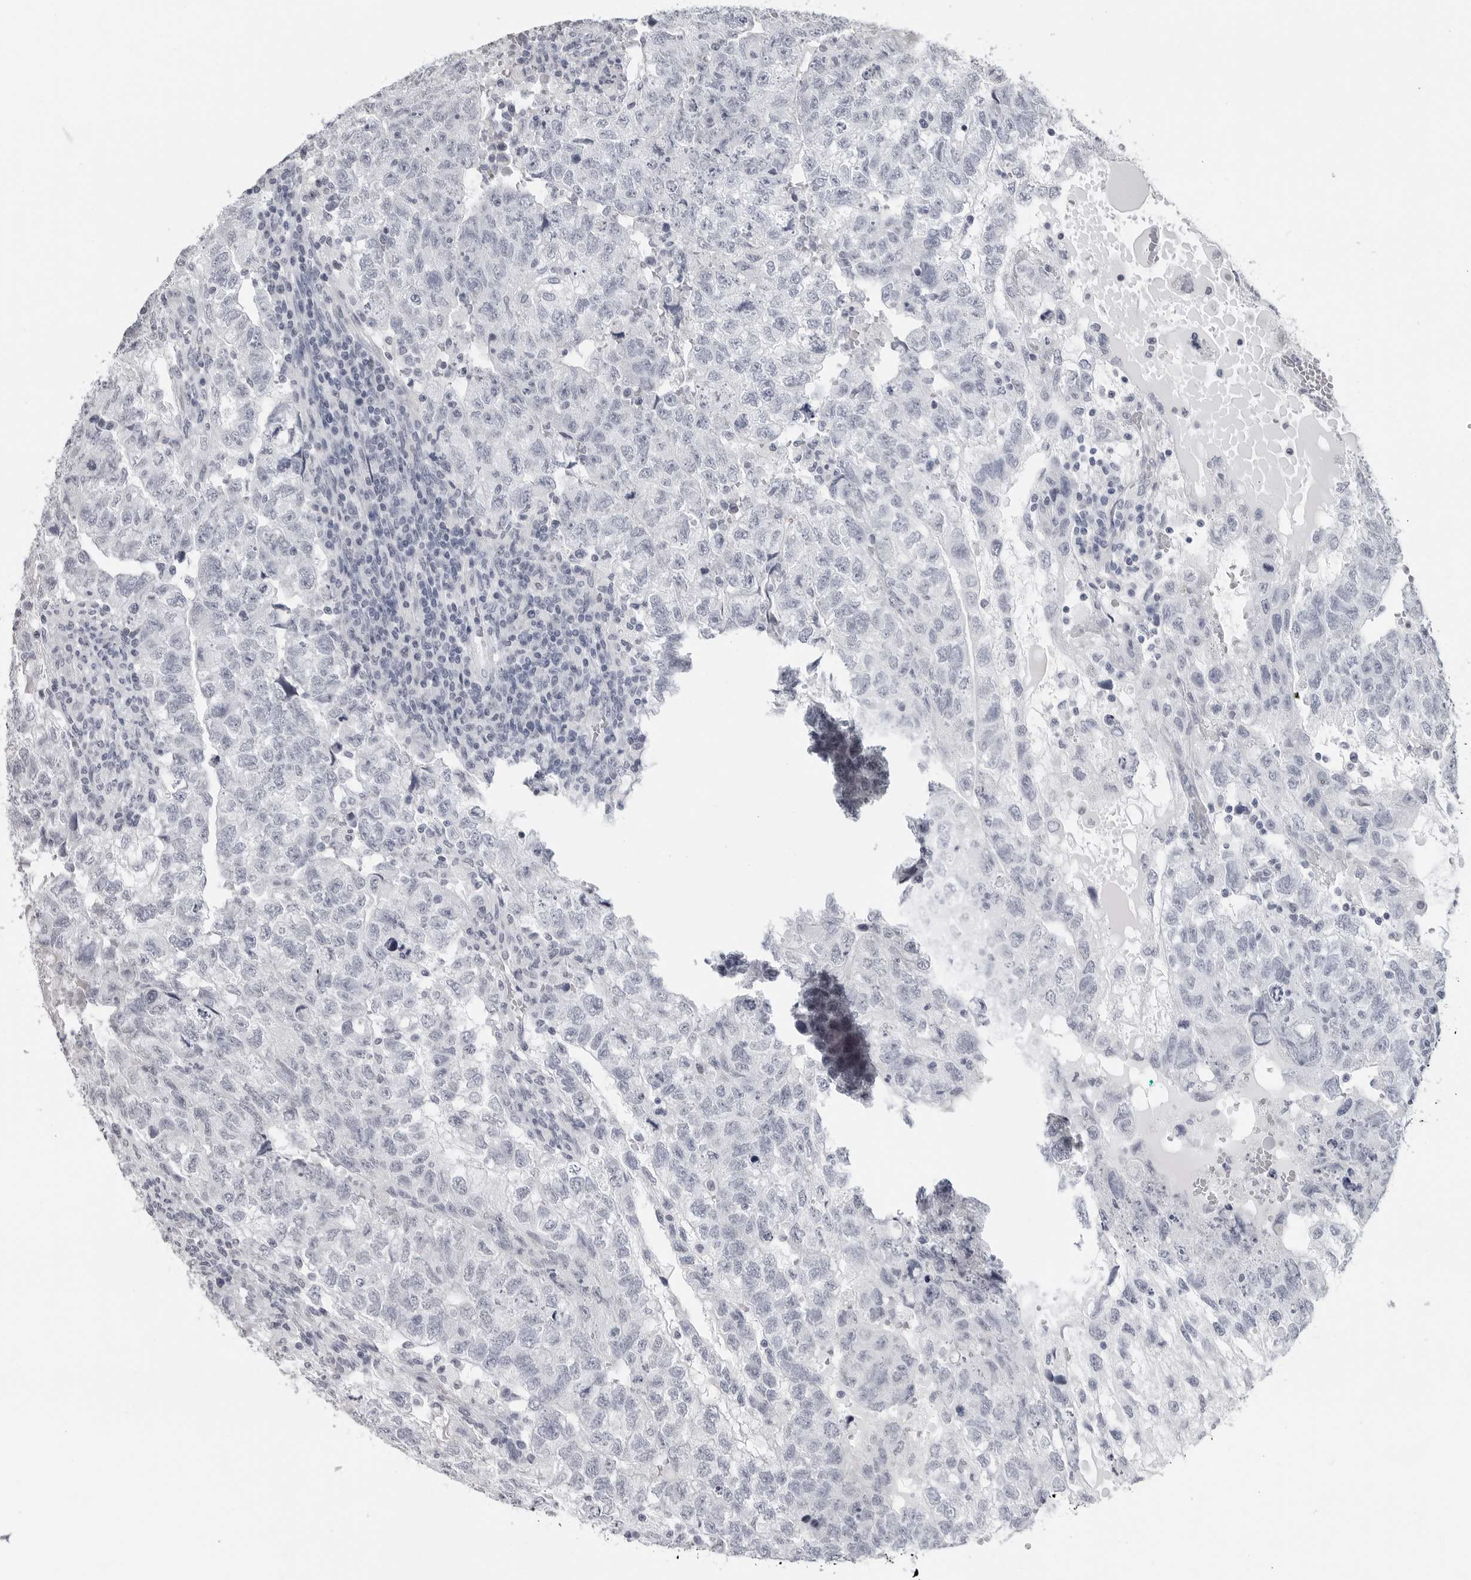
{"staining": {"intensity": "negative", "quantity": "none", "location": "none"}, "tissue": "testis cancer", "cell_type": "Tumor cells", "image_type": "cancer", "snomed": [{"axis": "morphology", "description": "Carcinoma, Embryonal, NOS"}, {"axis": "topography", "description": "Testis"}], "caption": "DAB (3,3'-diaminobenzidine) immunohistochemical staining of testis embryonal carcinoma demonstrates no significant positivity in tumor cells.", "gene": "PGA3", "patient": {"sex": "male", "age": 36}}